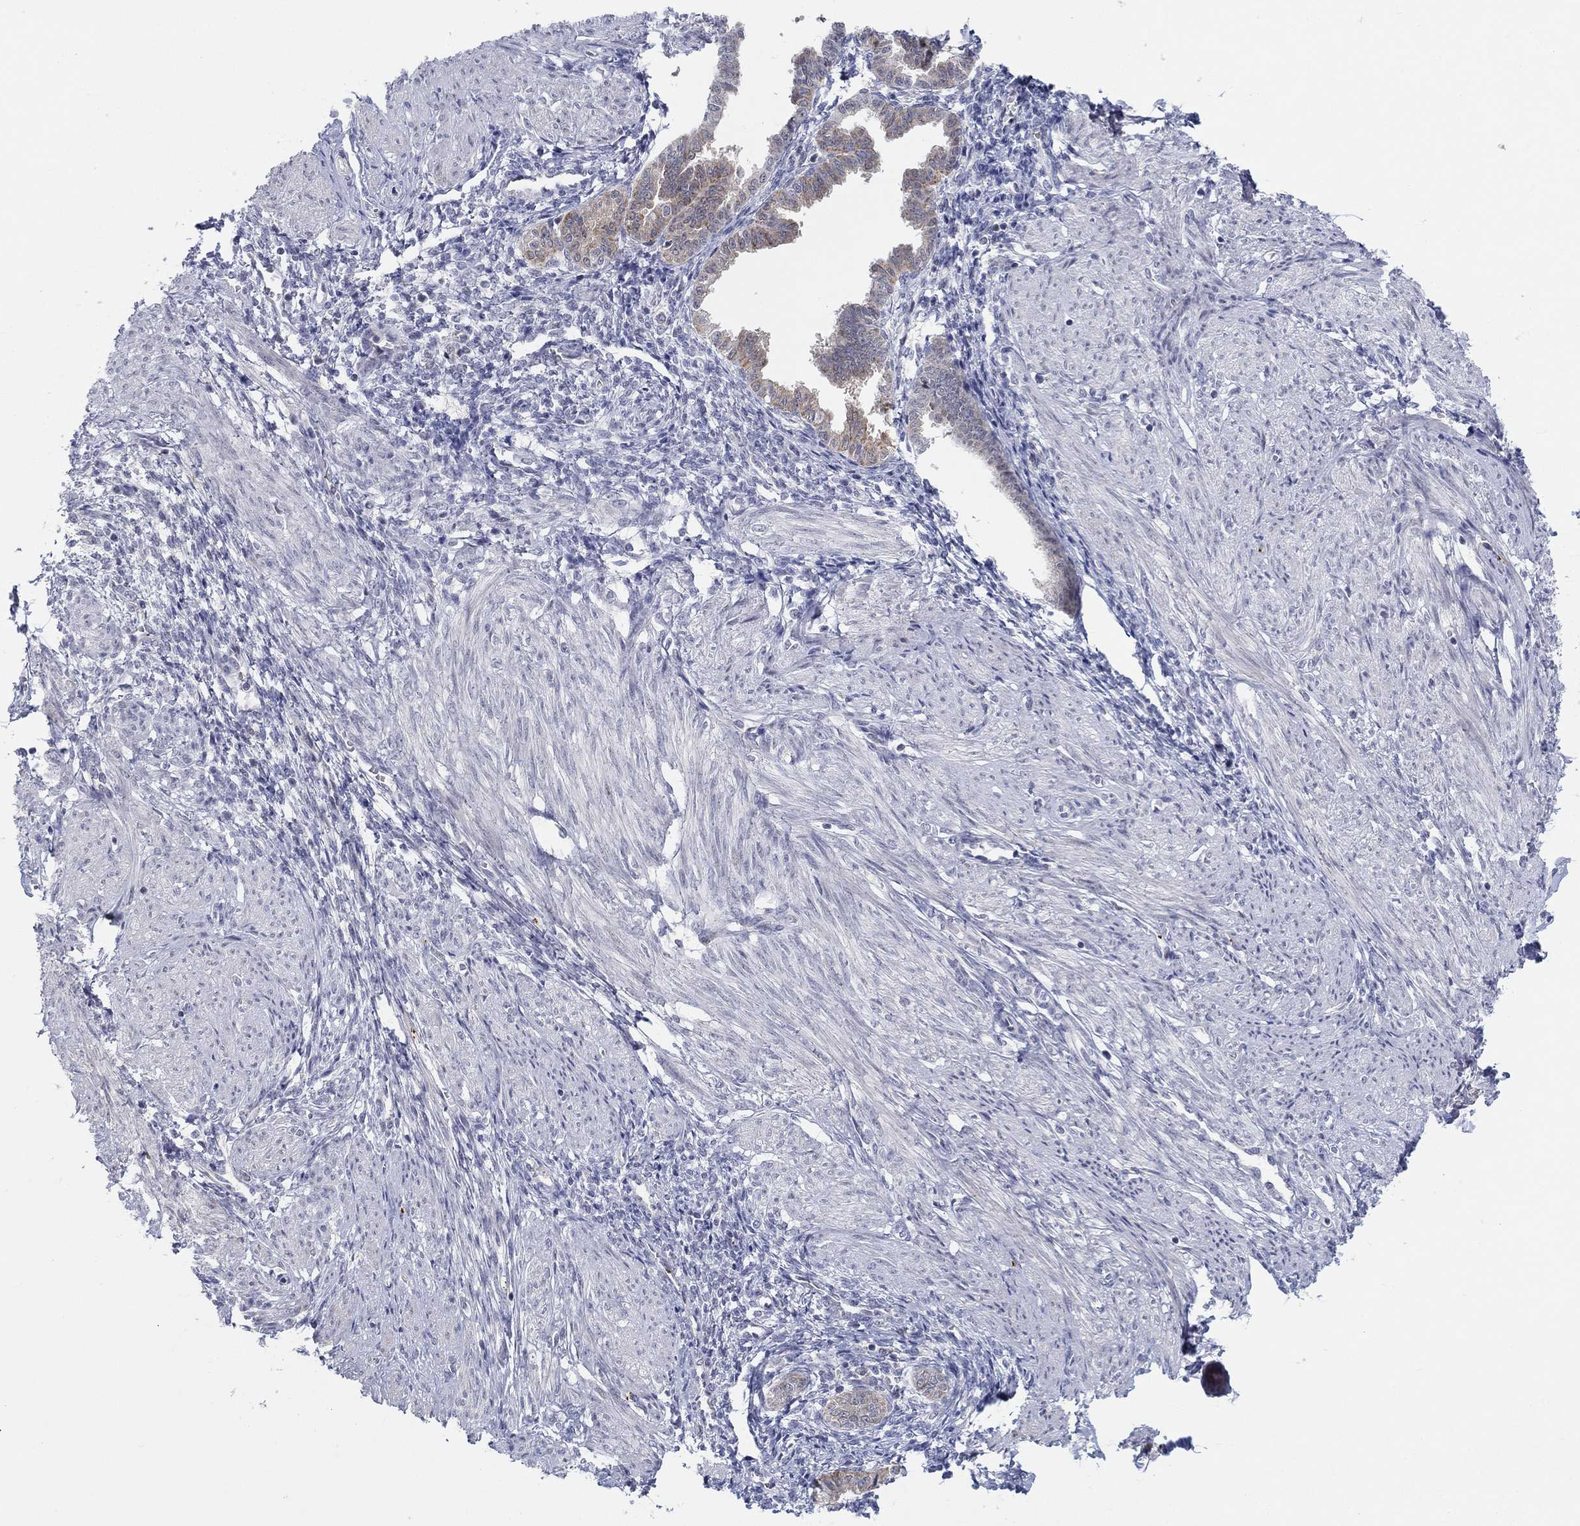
{"staining": {"intensity": "negative", "quantity": "none", "location": "none"}, "tissue": "endometrium", "cell_type": "Cells in endometrial stroma", "image_type": "normal", "snomed": [{"axis": "morphology", "description": "Normal tissue, NOS"}, {"axis": "topography", "description": "Endometrium"}], "caption": "Immunohistochemical staining of normal endometrium demonstrates no significant positivity in cells in endometrial stroma. (DAB (3,3'-diaminobenzidine) immunohistochemistry visualized using brightfield microscopy, high magnification).", "gene": "ALOX12", "patient": {"sex": "female", "age": 37}}